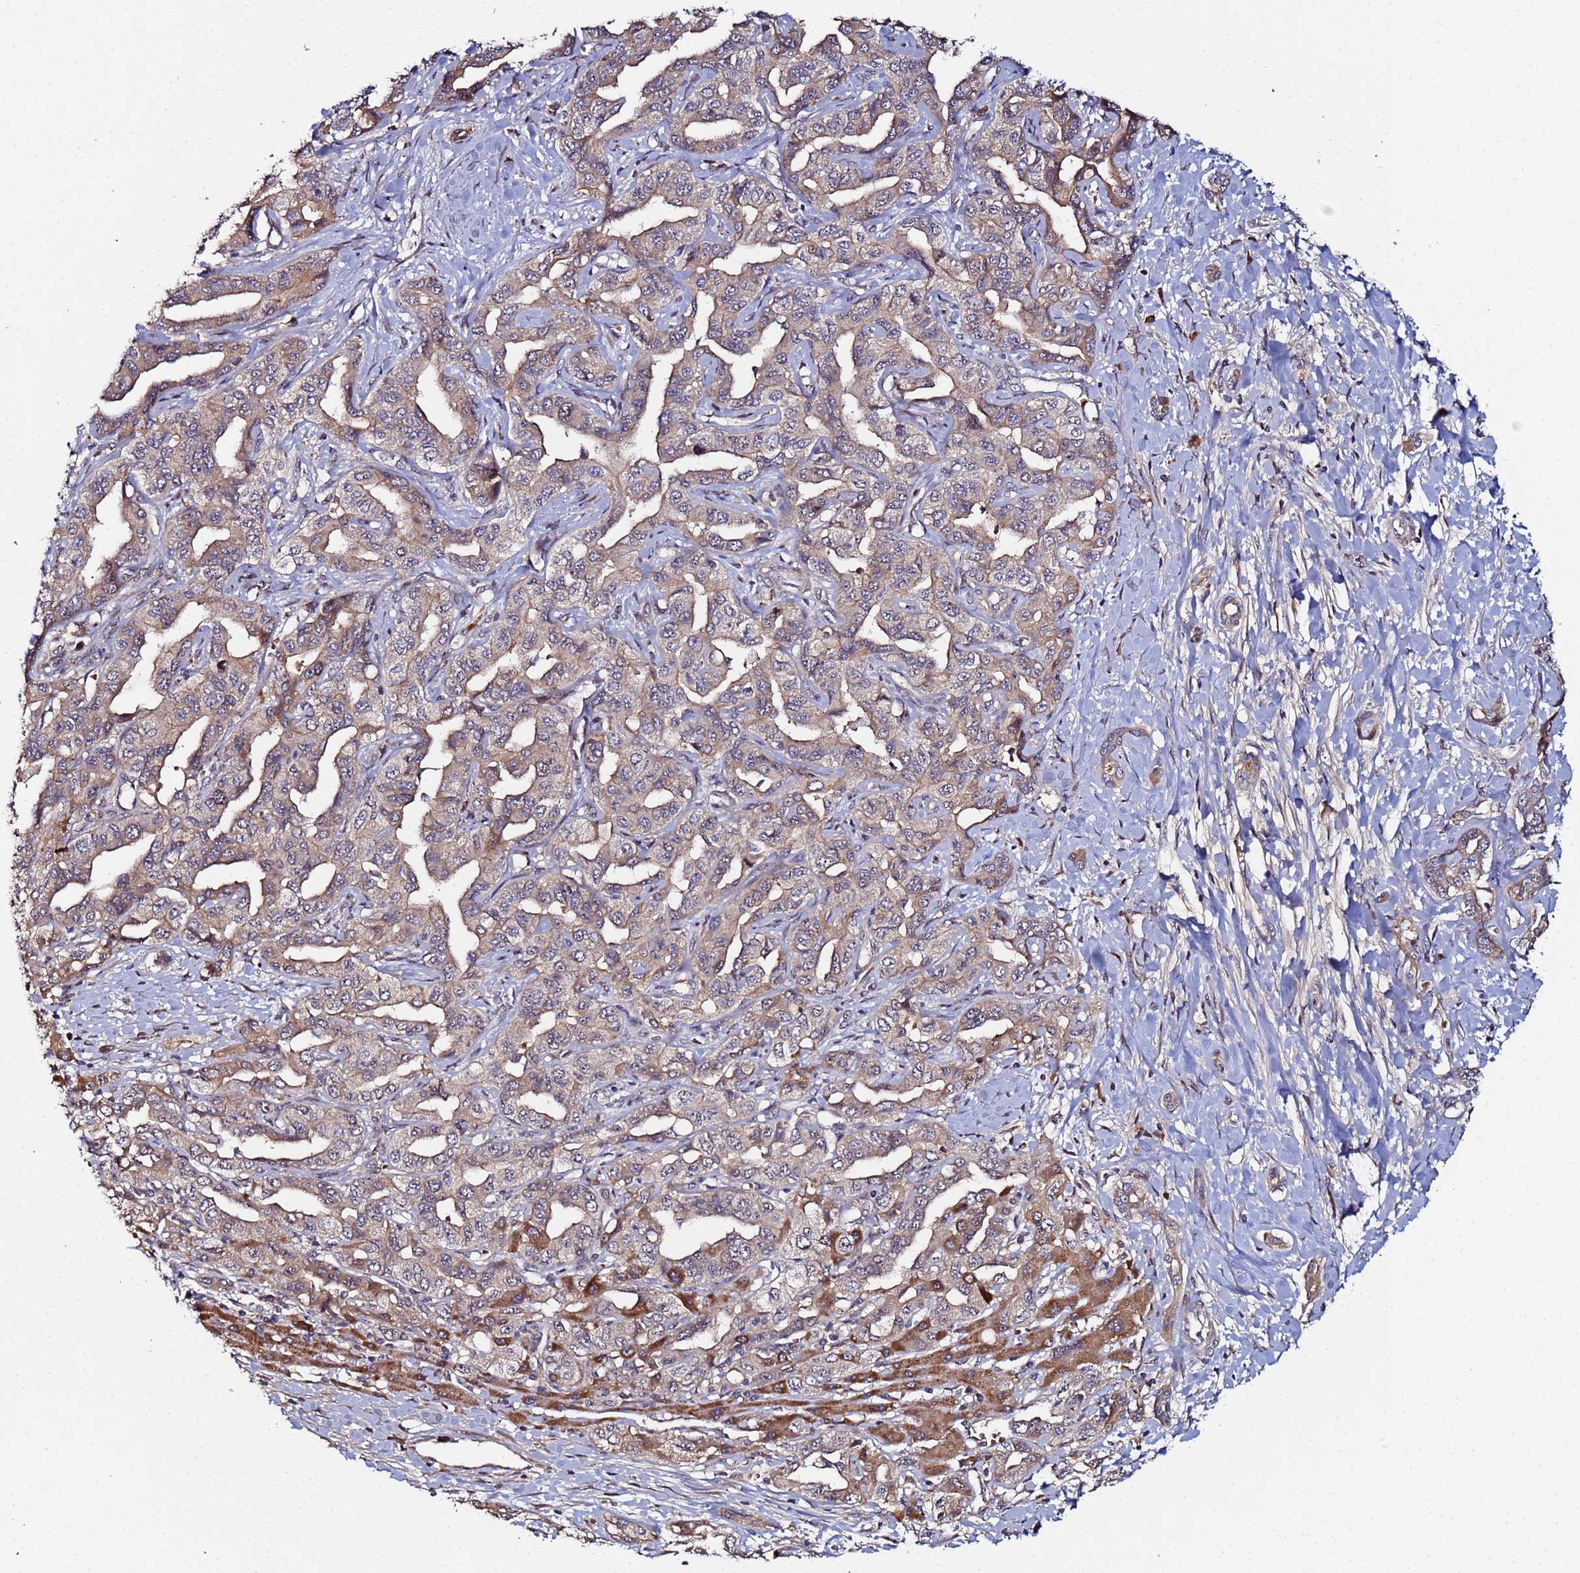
{"staining": {"intensity": "moderate", "quantity": "25%-75%", "location": "cytoplasmic/membranous,nuclear"}, "tissue": "liver cancer", "cell_type": "Tumor cells", "image_type": "cancer", "snomed": [{"axis": "morphology", "description": "Cholangiocarcinoma"}, {"axis": "topography", "description": "Liver"}], "caption": "Immunohistochemistry photomicrograph of human cholangiocarcinoma (liver) stained for a protein (brown), which shows medium levels of moderate cytoplasmic/membranous and nuclear staining in approximately 25%-75% of tumor cells.", "gene": "OSER1", "patient": {"sex": "male", "age": 59}}